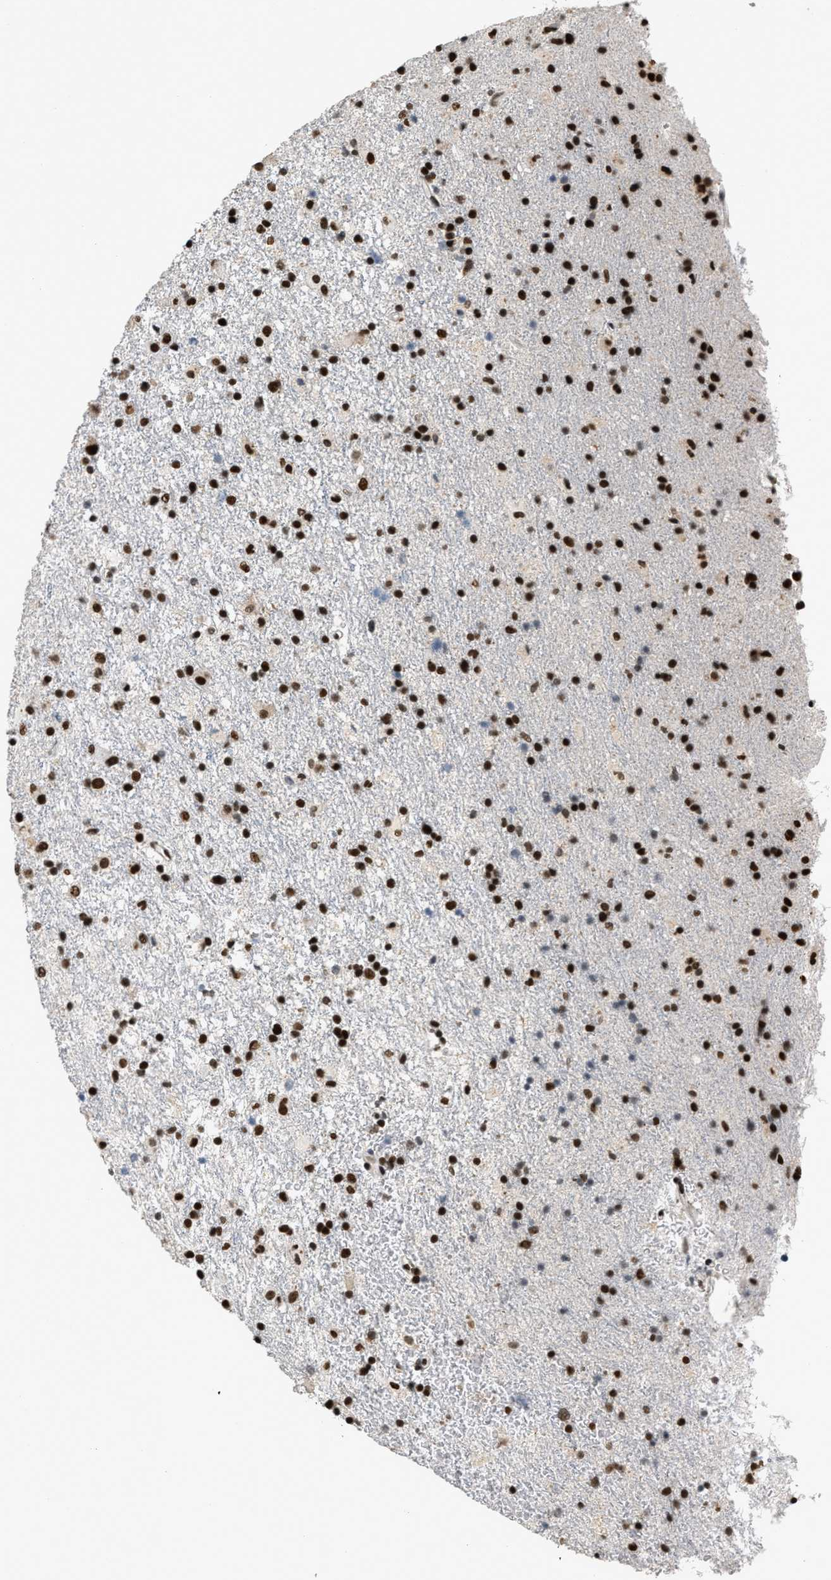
{"staining": {"intensity": "strong", "quantity": ">75%", "location": "nuclear"}, "tissue": "glioma", "cell_type": "Tumor cells", "image_type": "cancer", "snomed": [{"axis": "morphology", "description": "Glioma, malignant, Low grade"}, {"axis": "topography", "description": "Brain"}], "caption": "Glioma stained with a brown dye exhibits strong nuclear positive expression in approximately >75% of tumor cells.", "gene": "SMARCB1", "patient": {"sex": "male", "age": 65}}